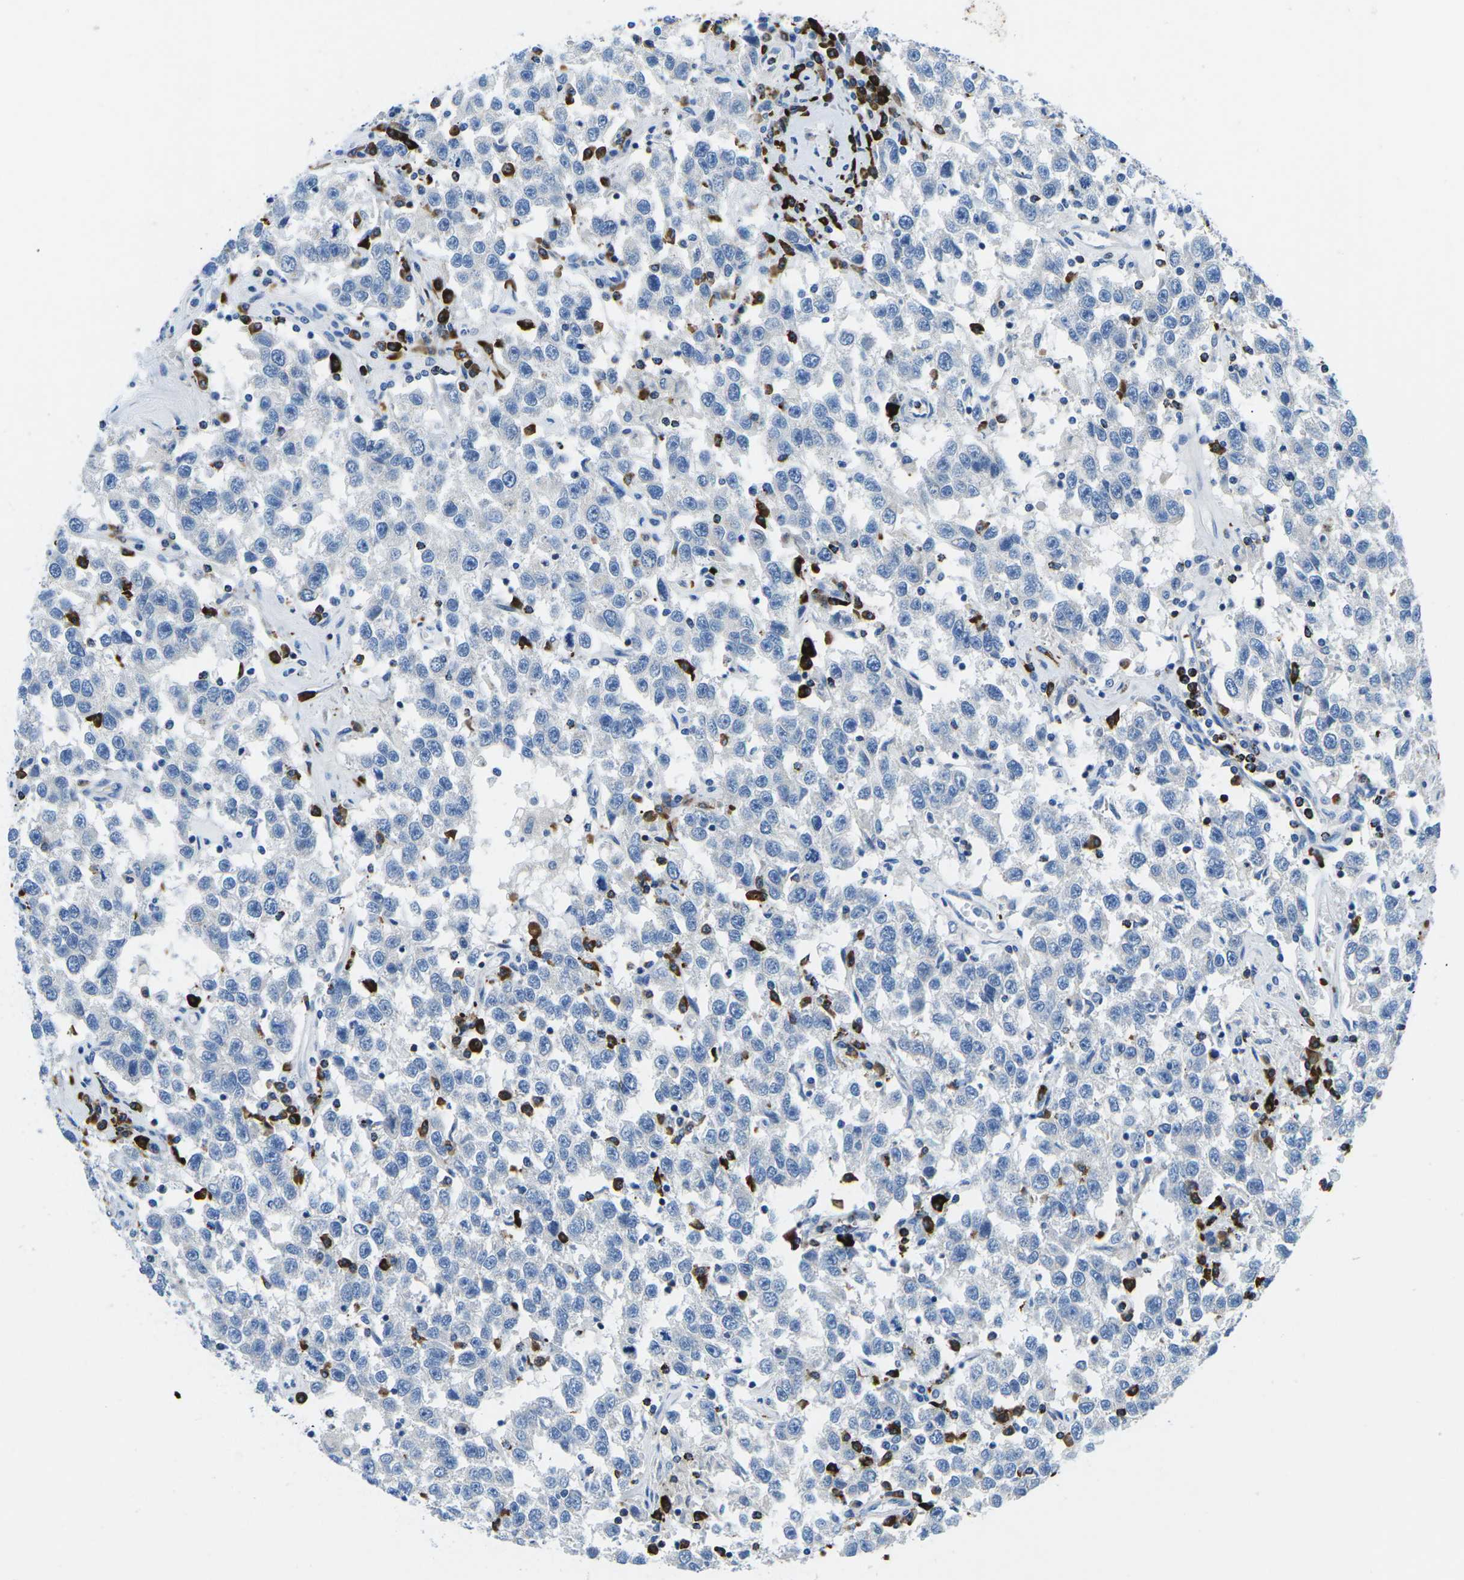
{"staining": {"intensity": "negative", "quantity": "none", "location": "none"}, "tissue": "testis cancer", "cell_type": "Tumor cells", "image_type": "cancer", "snomed": [{"axis": "morphology", "description": "Seminoma, NOS"}, {"axis": "topography", "description": "Testis"}], "caption": "Photomicrograph shows no significant protein staining in tumor cells of testis cancer (seminoma).", "gene": "MC4R", "patient": {"sex": "male", "age": 41}}